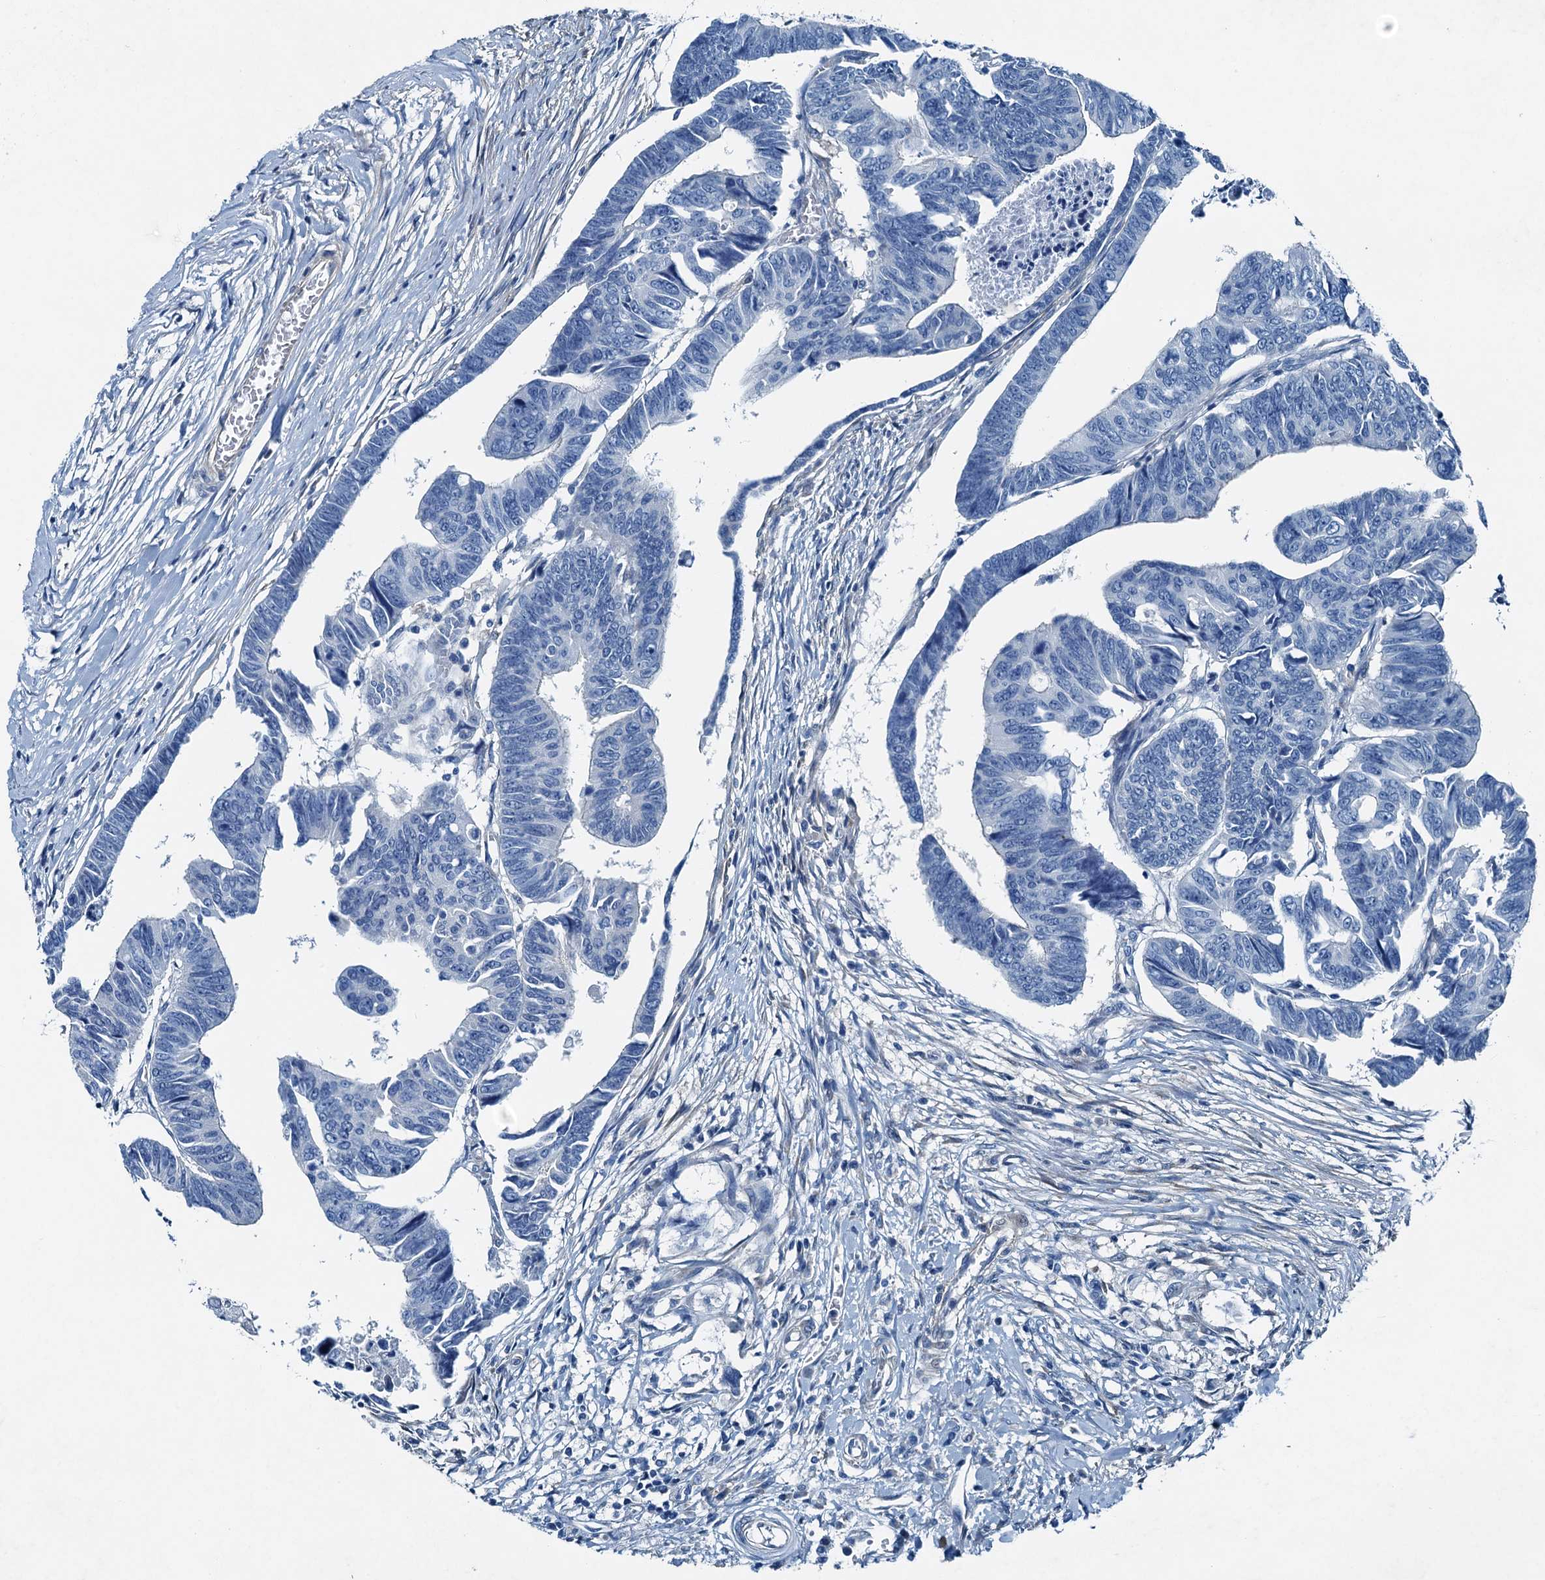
{"staining": {"intensity": "negative", "quantity": "none", "location": "none"}, "tissue": "colorectal cancer", "cell_type": "Tumor cells", "image_type": "cancer", "snomed": [{"axis": "morphology", "description": "Adenocarcinoma, NOS"}, {"axis": "topography", "description": "Rectum"}], "caption": "The micrograph displays no significant staining in tumor cells of adenocarcinoma (colorectal).", "gene": "RAB3IL1", "patient": {"sex": "female", "age": 65}}